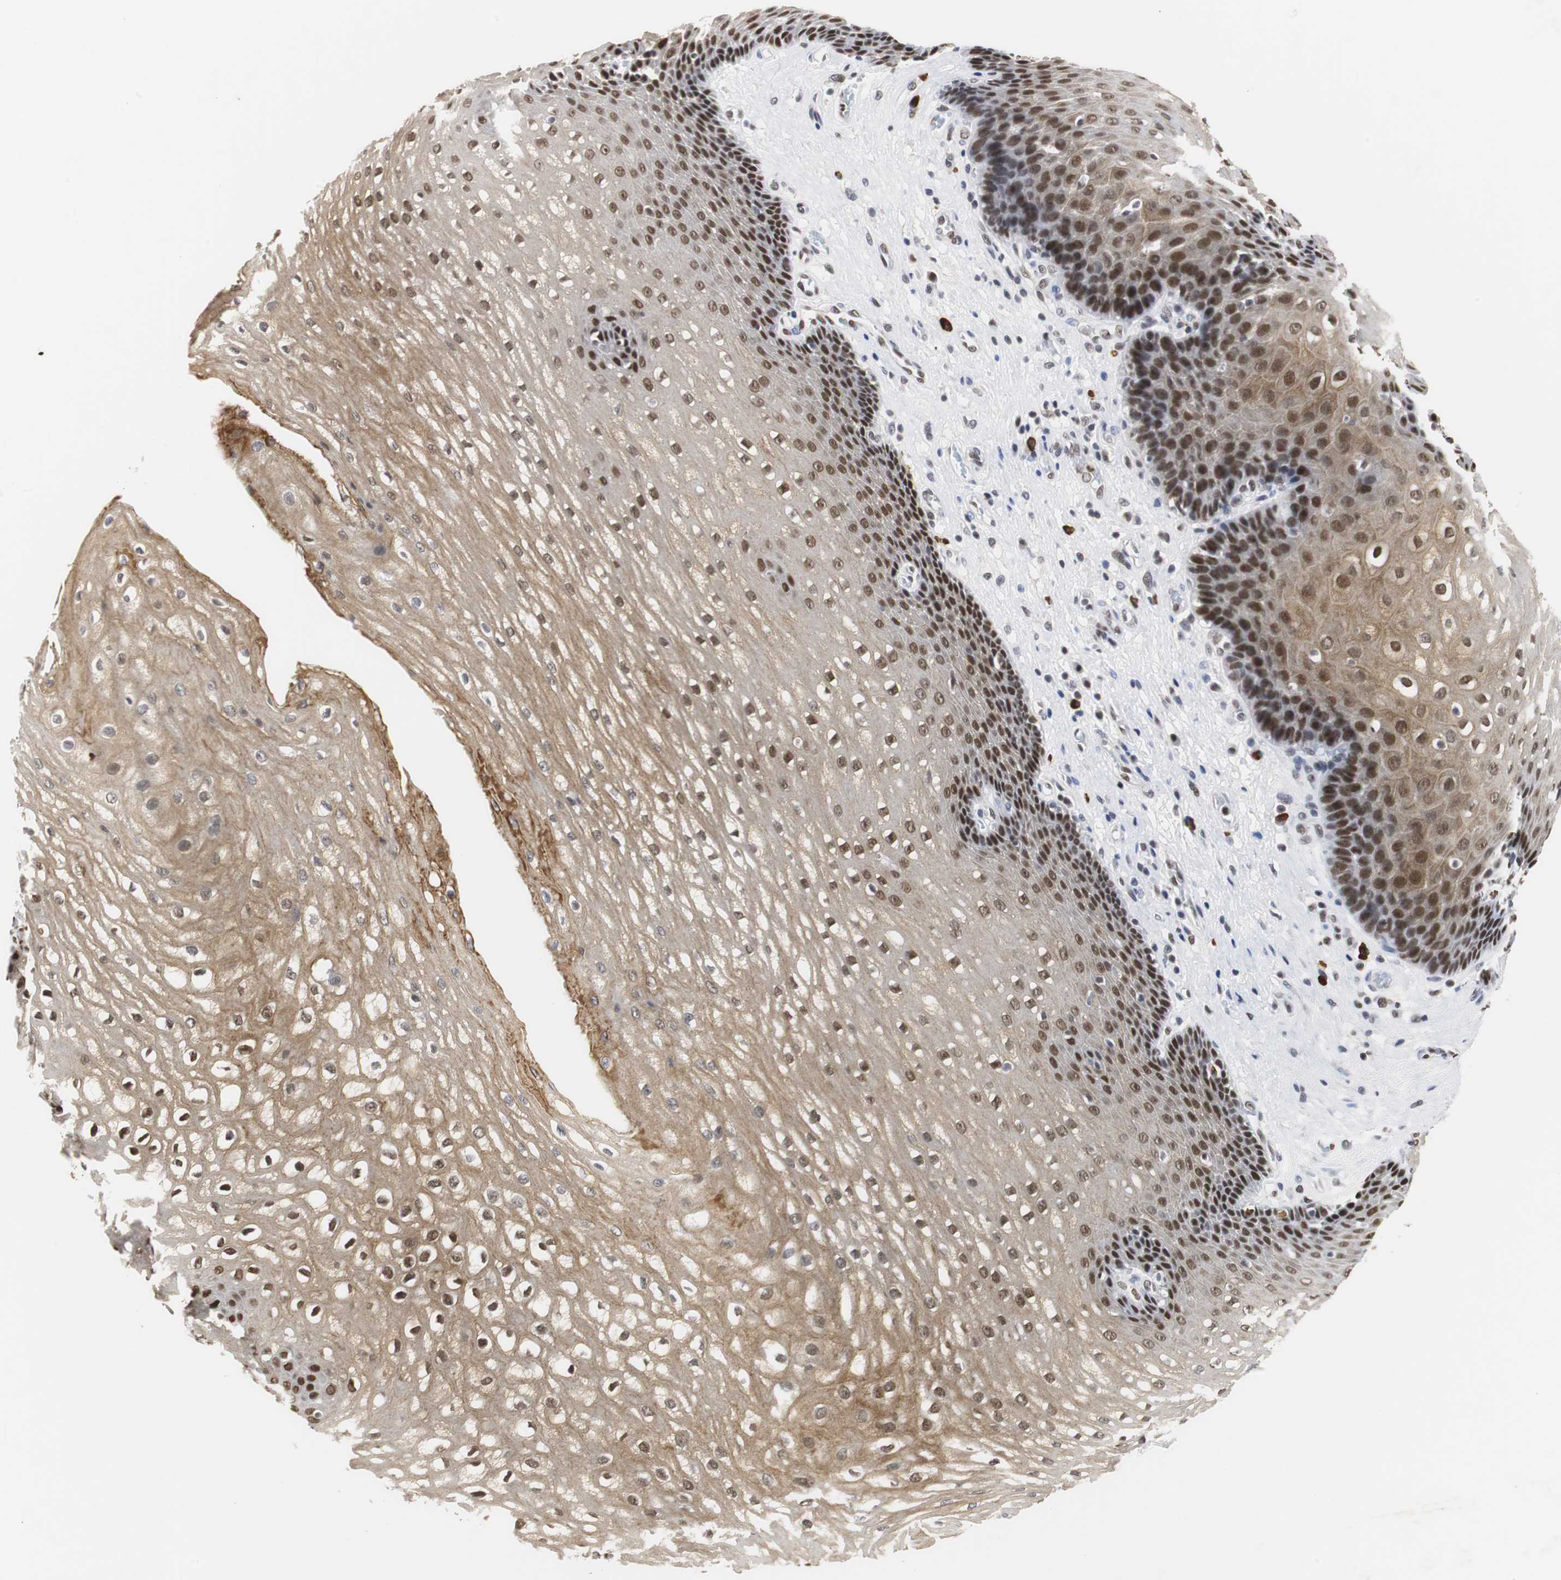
{"staining": {"intensity": "moderate", "quantity": ">75%", "location": "cytoplasmic/membranous,nuclear"}, "tissue": "esophagus", "cell_type": "Squamous epithelial cells", "image_type": "normal", "snomed": [{"axis": "morphology", "description": "Normal tissue, NOS"}, {"axis": "topography", "description": "Esophagus"}], "caption": "Protein expression analysis of benign human esophagus reveals moderate cytoplasmic/membranous,nuclear expression in approximately >75% of squamous epithelial cells. (DAB (3,3'-diaminobenzidine) IHC, brown staining for protein, blue staining for nuclei).", "gene": "ZFC3H1", "patient": {"sex": "male", "age": 48}}